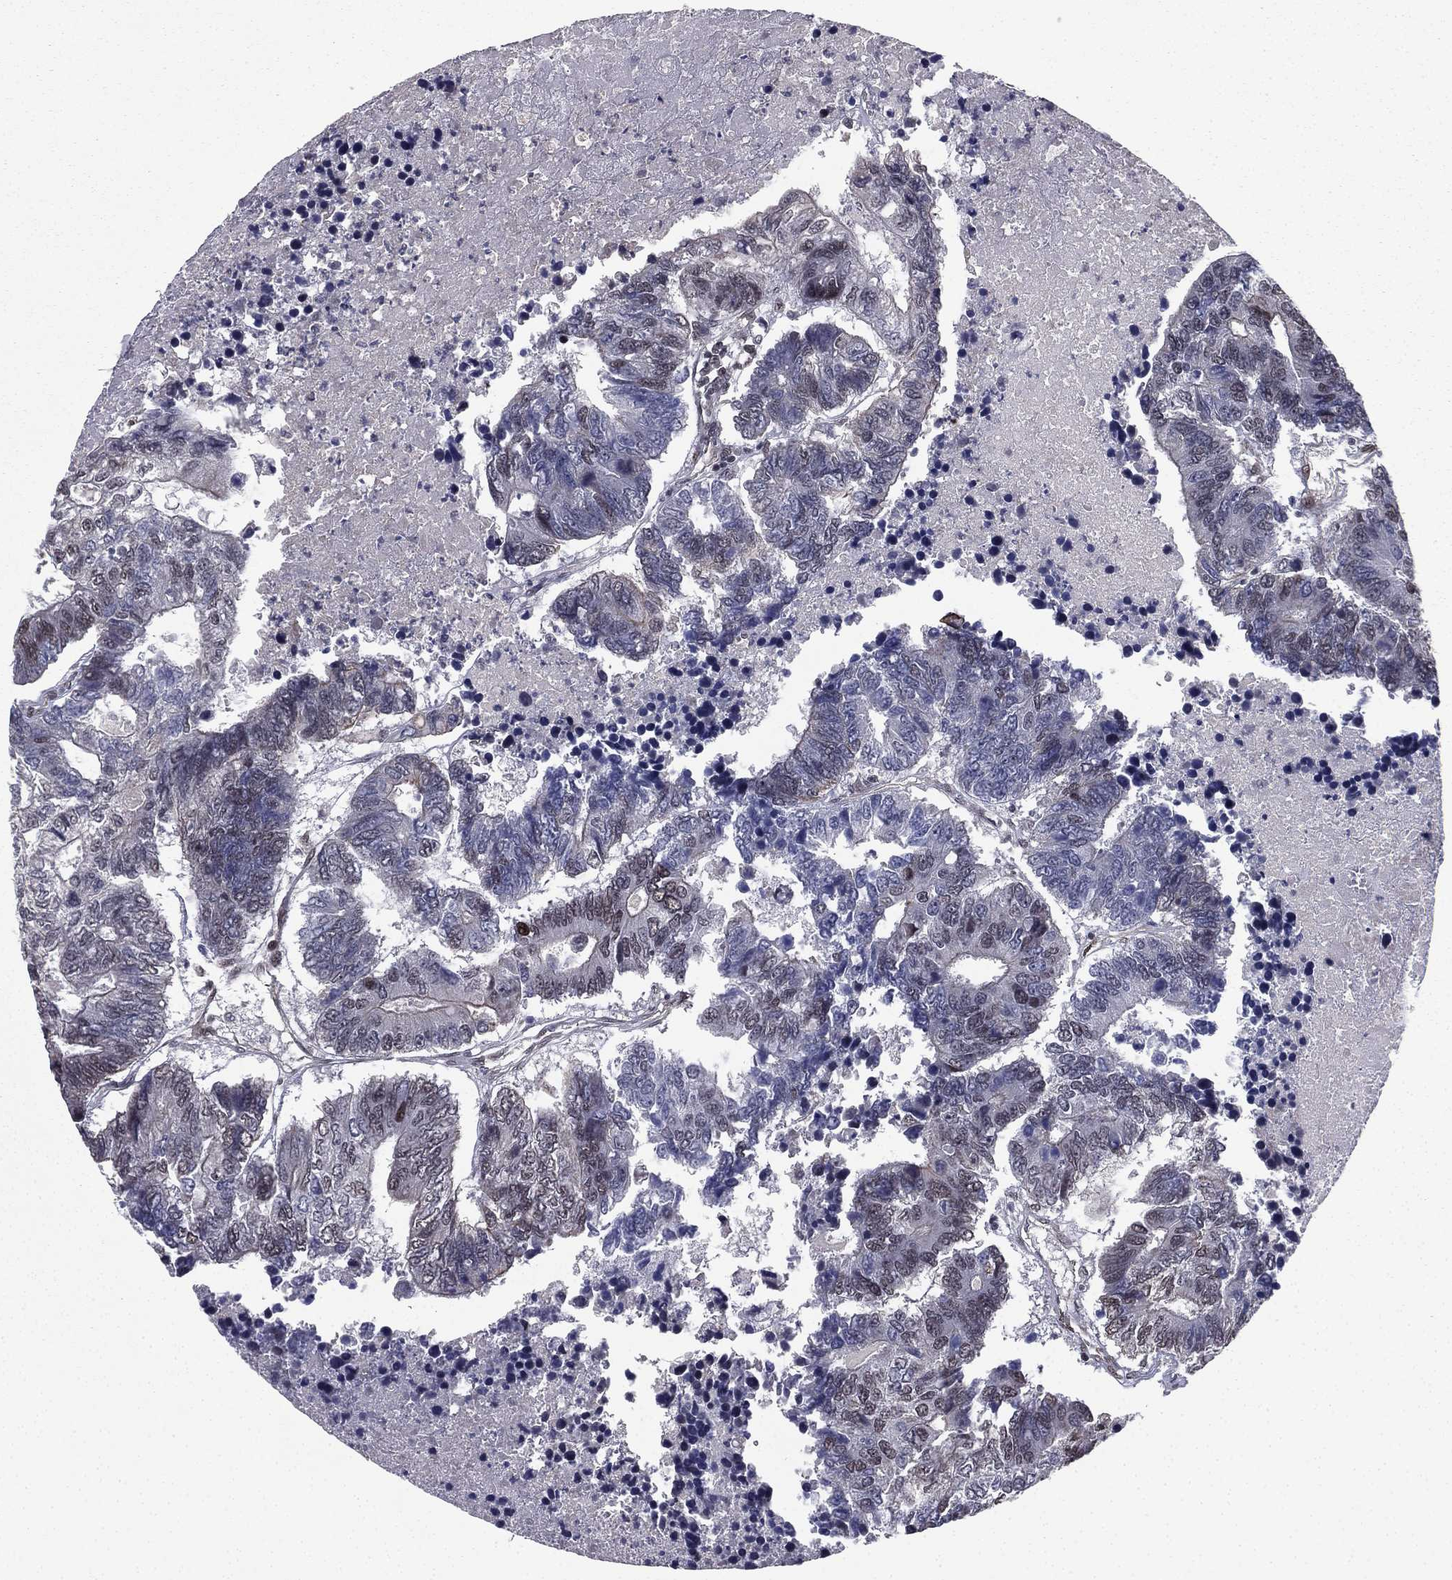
{"staining": {"intensity": "negative", "quantity": "none", "location": "none"}, "tissue": "colorectal cancer", "cell_type": "Tumor cells", "image_type": "cancer", "snomed": [{"axis": "morphology", "description": "Adenocarcinoma, NOS"}, {"axis": "topography", "description": "Colon"}], "caption": "Human adenocarcinoma (colorectal) stained for a protein using immunohistochemistry (IHC) displays no staining in tumor cells.", "gene": "RARB", "patient": {"sex": "female", "age": 48}}